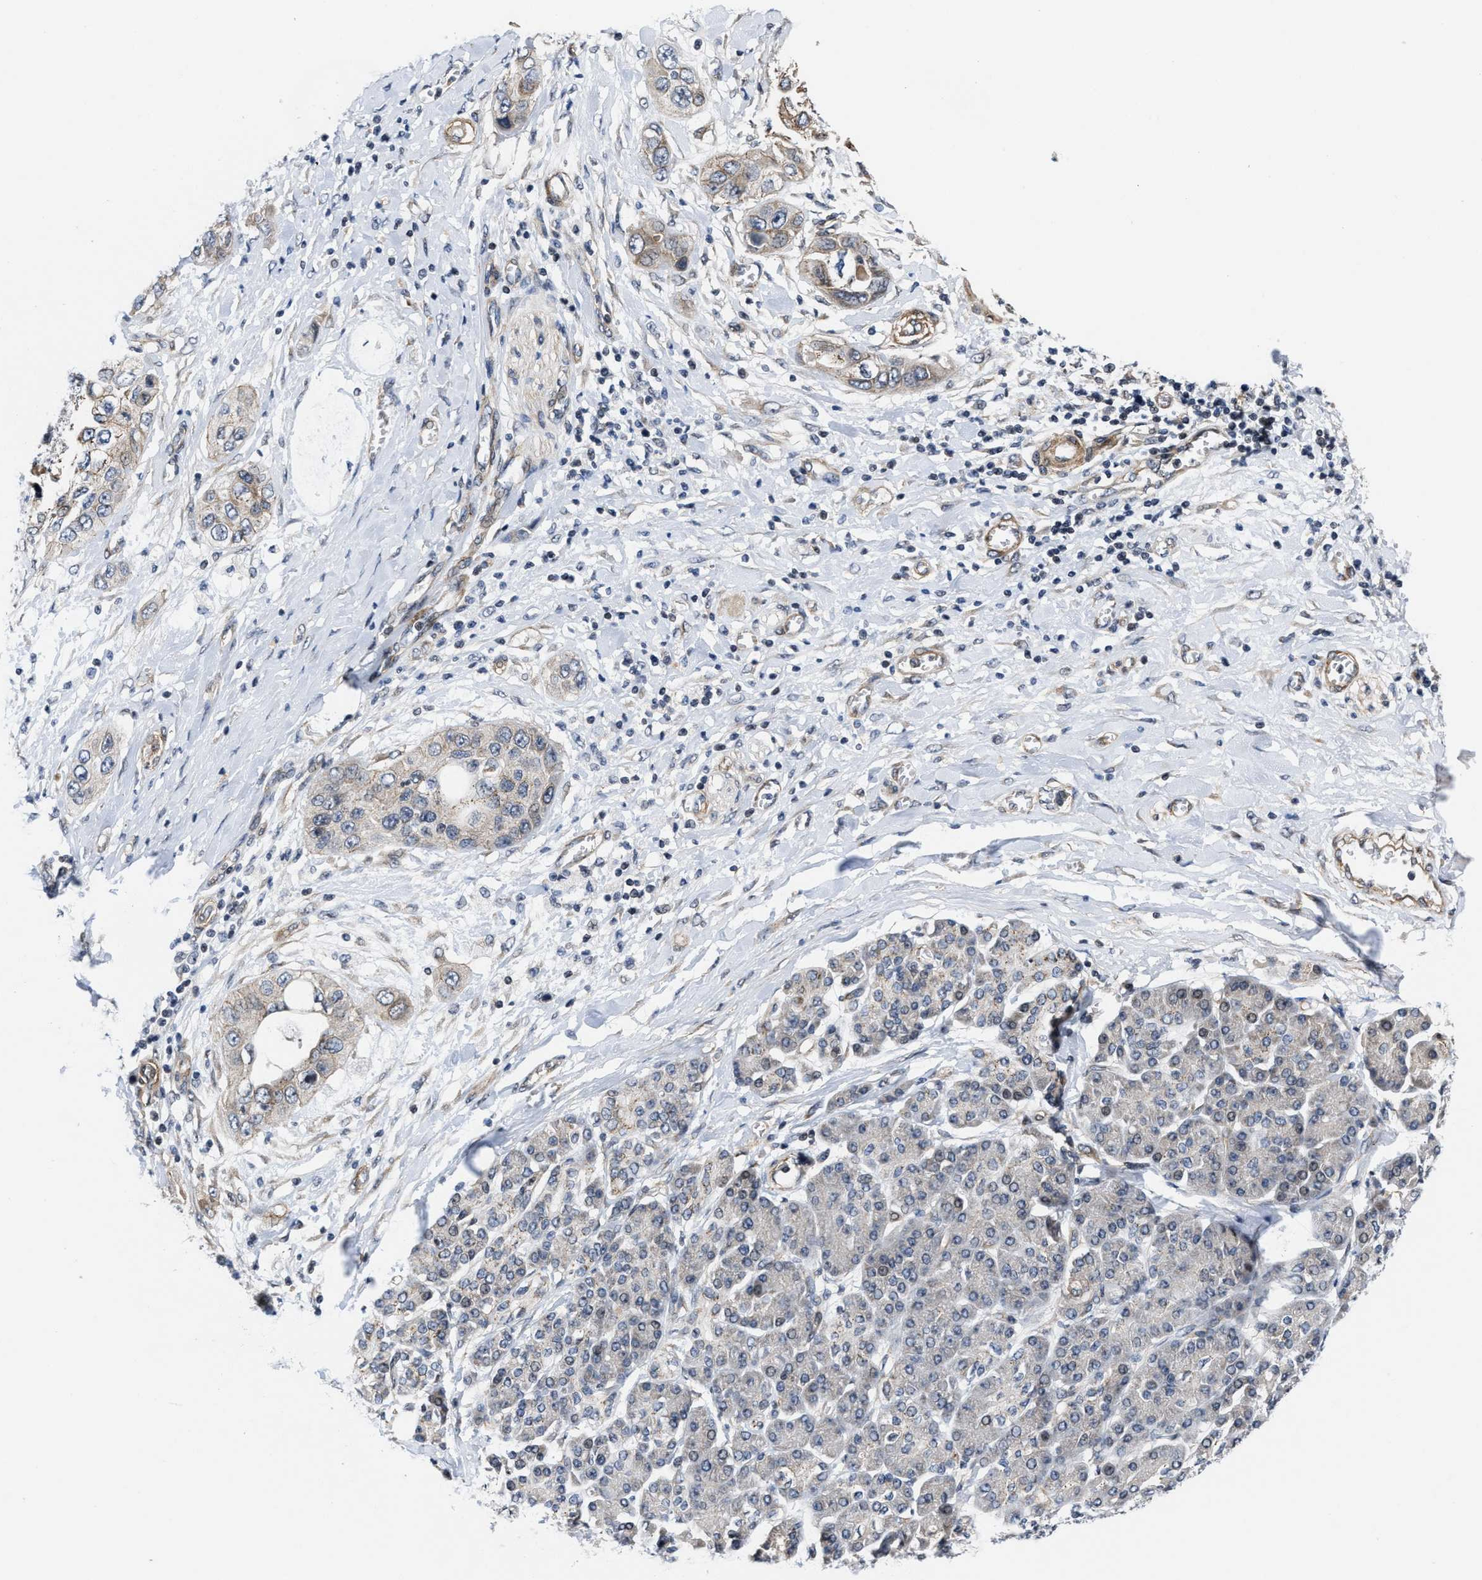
{"staining": {"intensity": "weak", "quantity": "<25%", "location": "cytoplasmic/membranous"}, "tissue": "pancreatic cancer", "cell_type": "Tumor cells", "image_type": "cancer", "snomed": [{"axis": "morphology", "description": "Adenocarcinoma, NOS"}, {"axis": "topography", "description": "Pancreas"}], "caption": "An immunohistochemistry histopathology image of pancreatic cancer is shown. There is no staining in tumor cells of pancreatic cancer. The staining is performed using DAB (3,3'-diaminobenzidine) brown chromogen with nuclei counter-stained in using hematoxylin.", "gene": "TGFB1I1", "patient": {"sex": "female", "age": 70}}